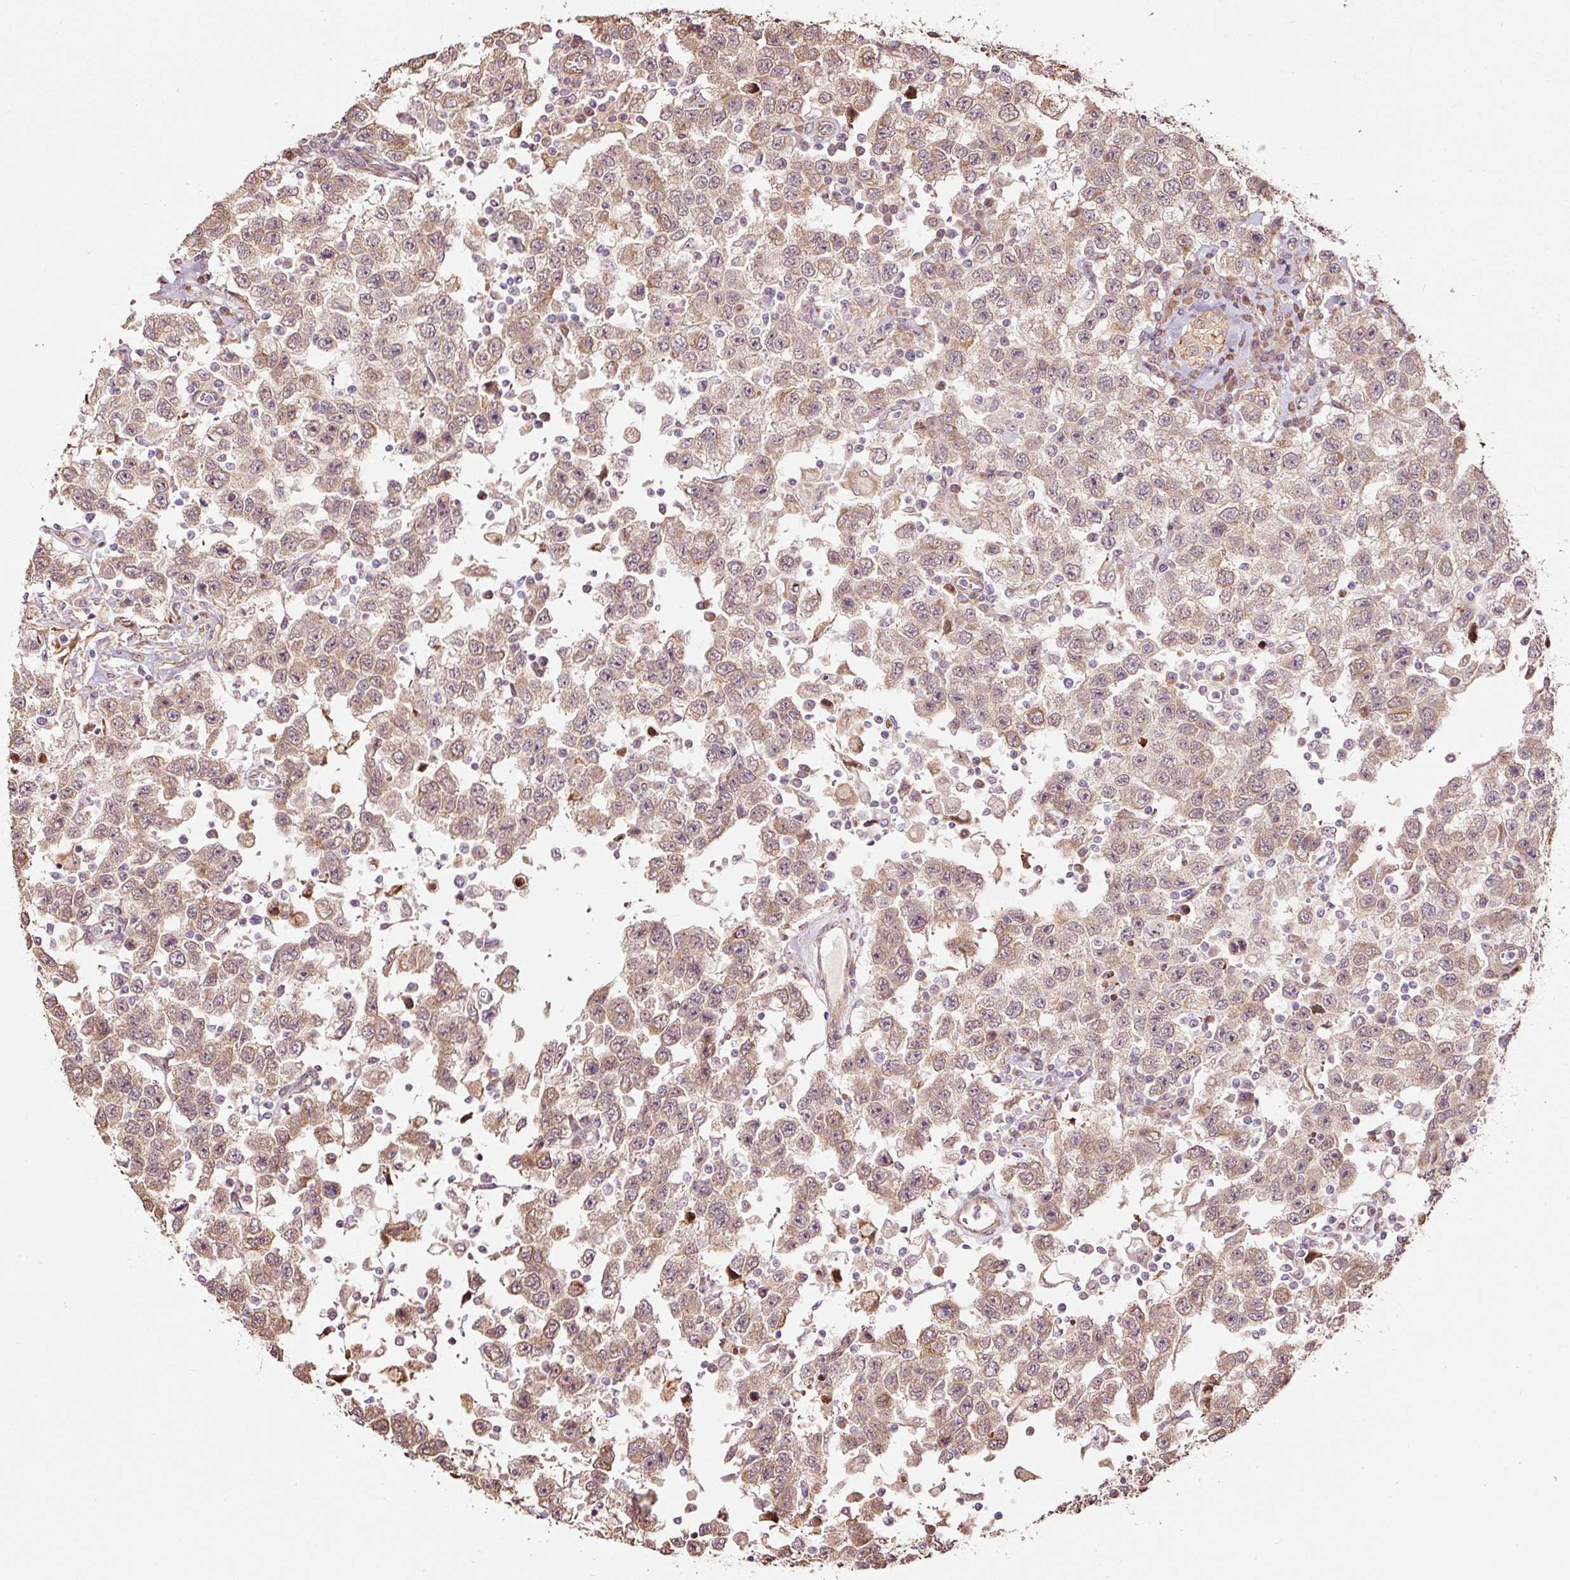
{"staining": {"intensity": "weak", "quantity": "25%-75%", "location": "cytoplasmic/membranous"}, "tissue": "testis cancer", "cell_type": "Tumor cells", "image_type": "cancer", "snomed": [{"axis": "morphology", "description": "Seminoma, NOS"}, {"axis": "topography", "description": "Testis"}], "caption": "Testis seminoma stained with DAB immunohistochemistry (IHC) exhibits low levels of weak cytoplasmic/membranous expression in approximately 25%-75% of tumor cells.", "gene": "ETF1", "patient": {"sex": "male", "age": 41}}